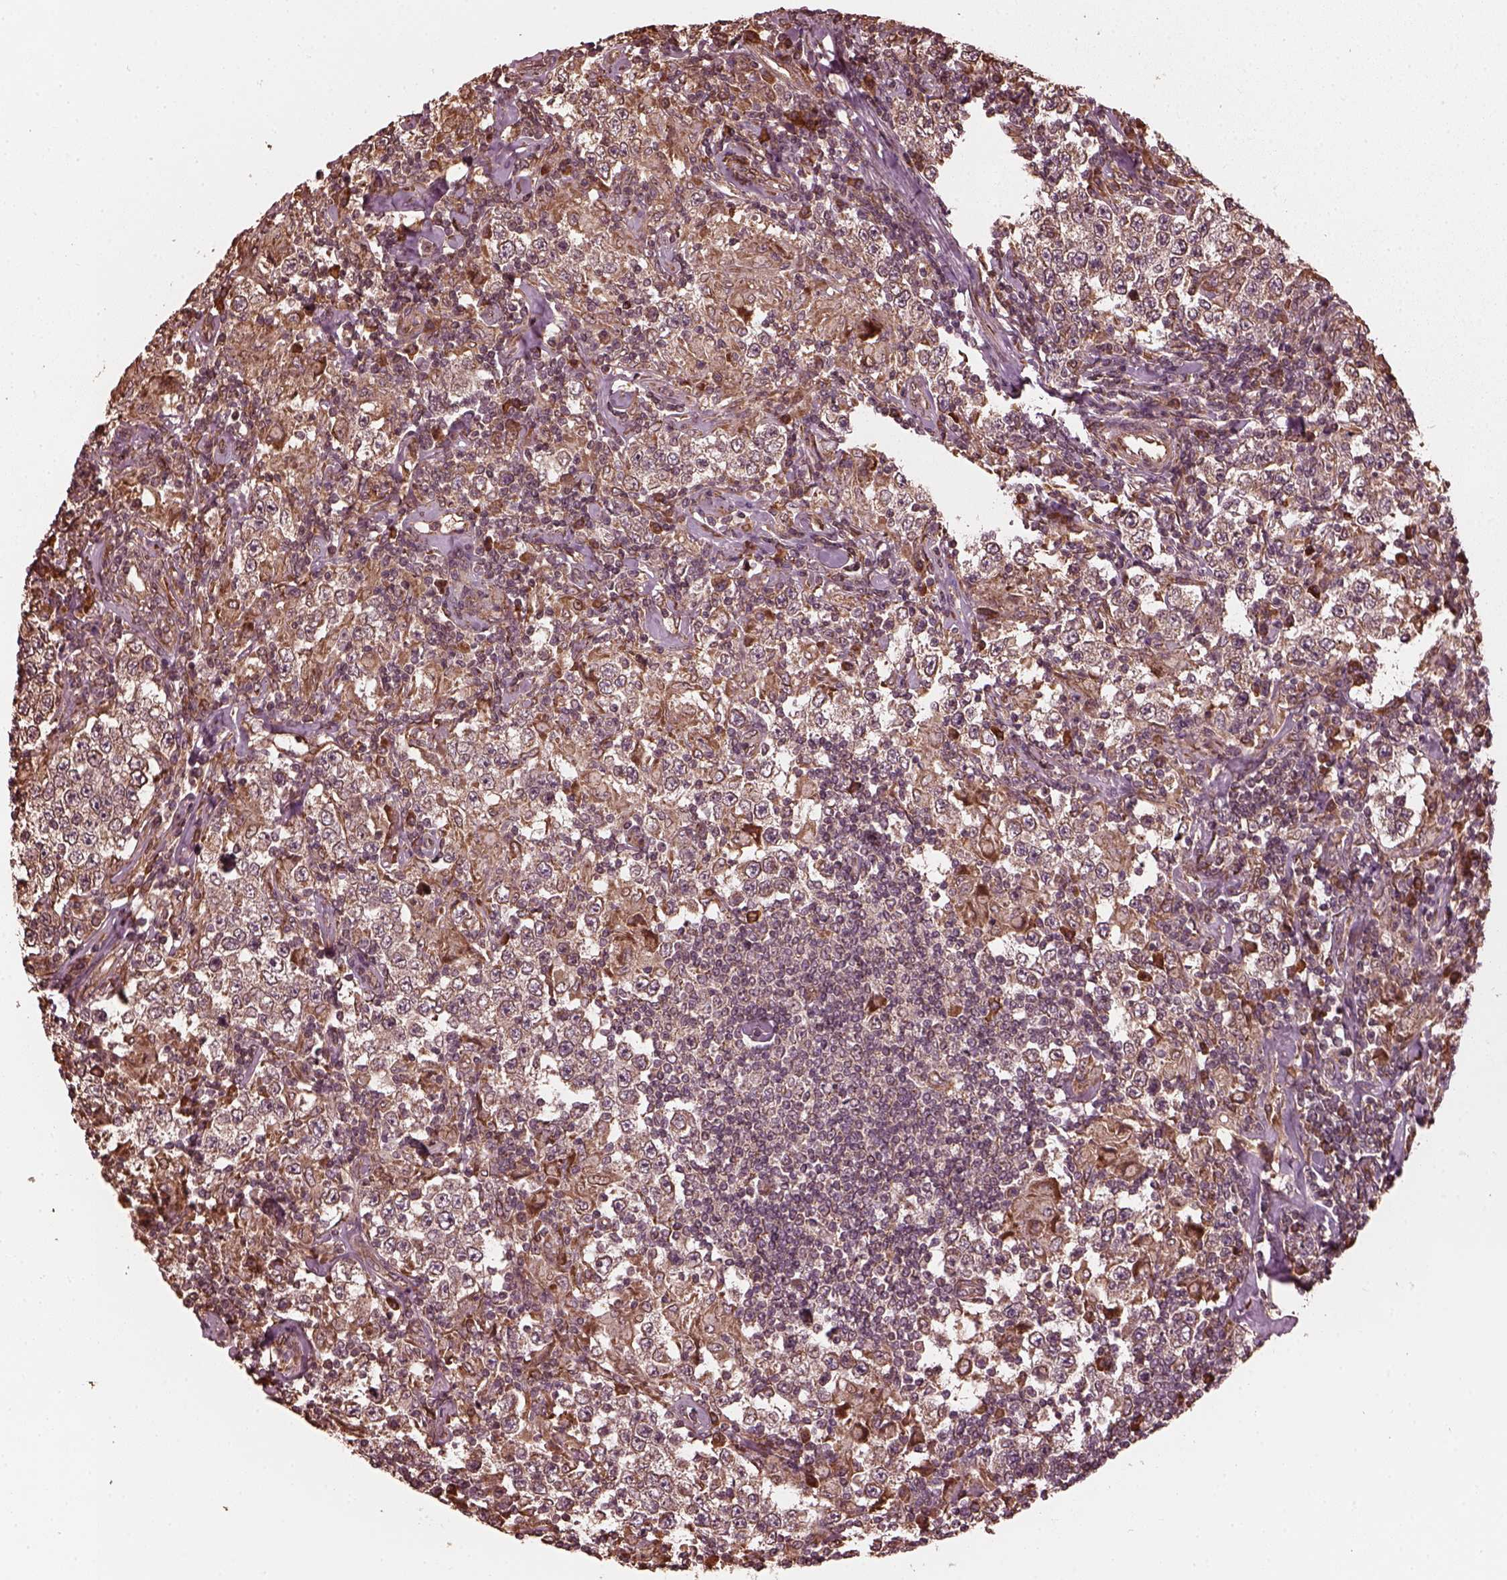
{"staining": {"intensity": "weak", "quantity": ">75%", "location": "cytoplasmic/membranous"}, "tissue": "testis cancer", "cell_type": "Tumor cells", "image_type": "cancer", "snomed": [{"axis": "morphology", "description": "Seminoma, NOS"}, {"axis": "morphology", "description": "Carcinoma, Embryonal, NOS"}, {"axis": "topography", "description": "Testis"}], "caption": "Brown immunohistochemical staining in human testis cancer demonstrates weak cytoplasmic/membranous staining in approximately >75% of tumor cells. (DAB IHC, brown staining for protein, blue staining for nuclei).", "gene": "ZNF292", "patient": {"sex": "male", "age": 41}}